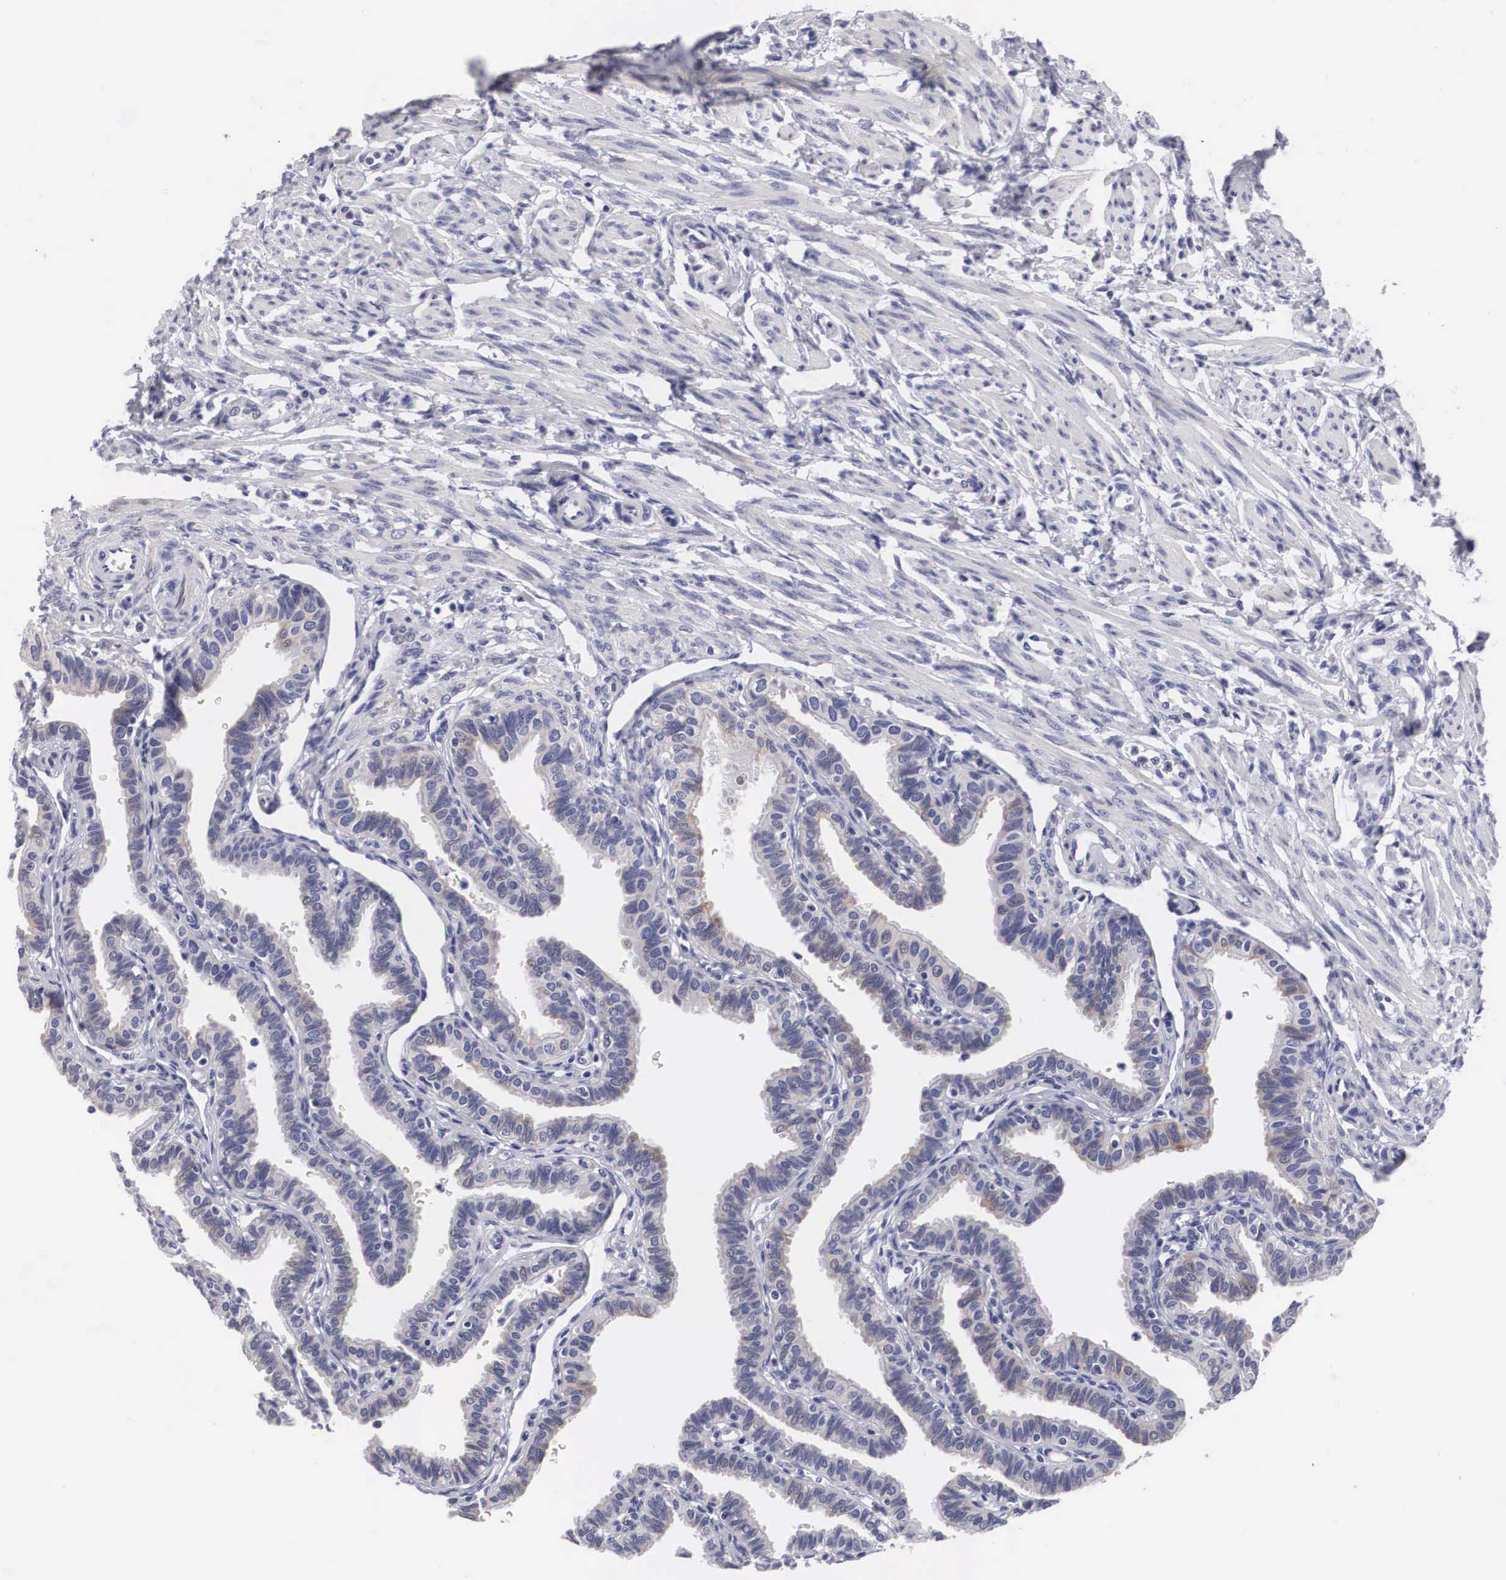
{"staining": {"intensity": "weak", "quantity": "25%-75%", "location": "cytoplasmic/membranous"}, "tissue": "fallopian tube", "cell_type": "Glandular cells", "image_type": "normal", "snomed": [{"axis": "morphology", "description": "Normal tissue, NOS"}, {"axis": "topography", "description": "Fallopian tube"}], "caption": "Immunohistochemical staining of normal fallopian tube reveals 25%-75% levels of weak cytoplasmic/membranous protein positivity in approximately 25%-75% of glandular cells.", "gene": "ARMCX3", "patient": {"sex": "female", "age": 32}}